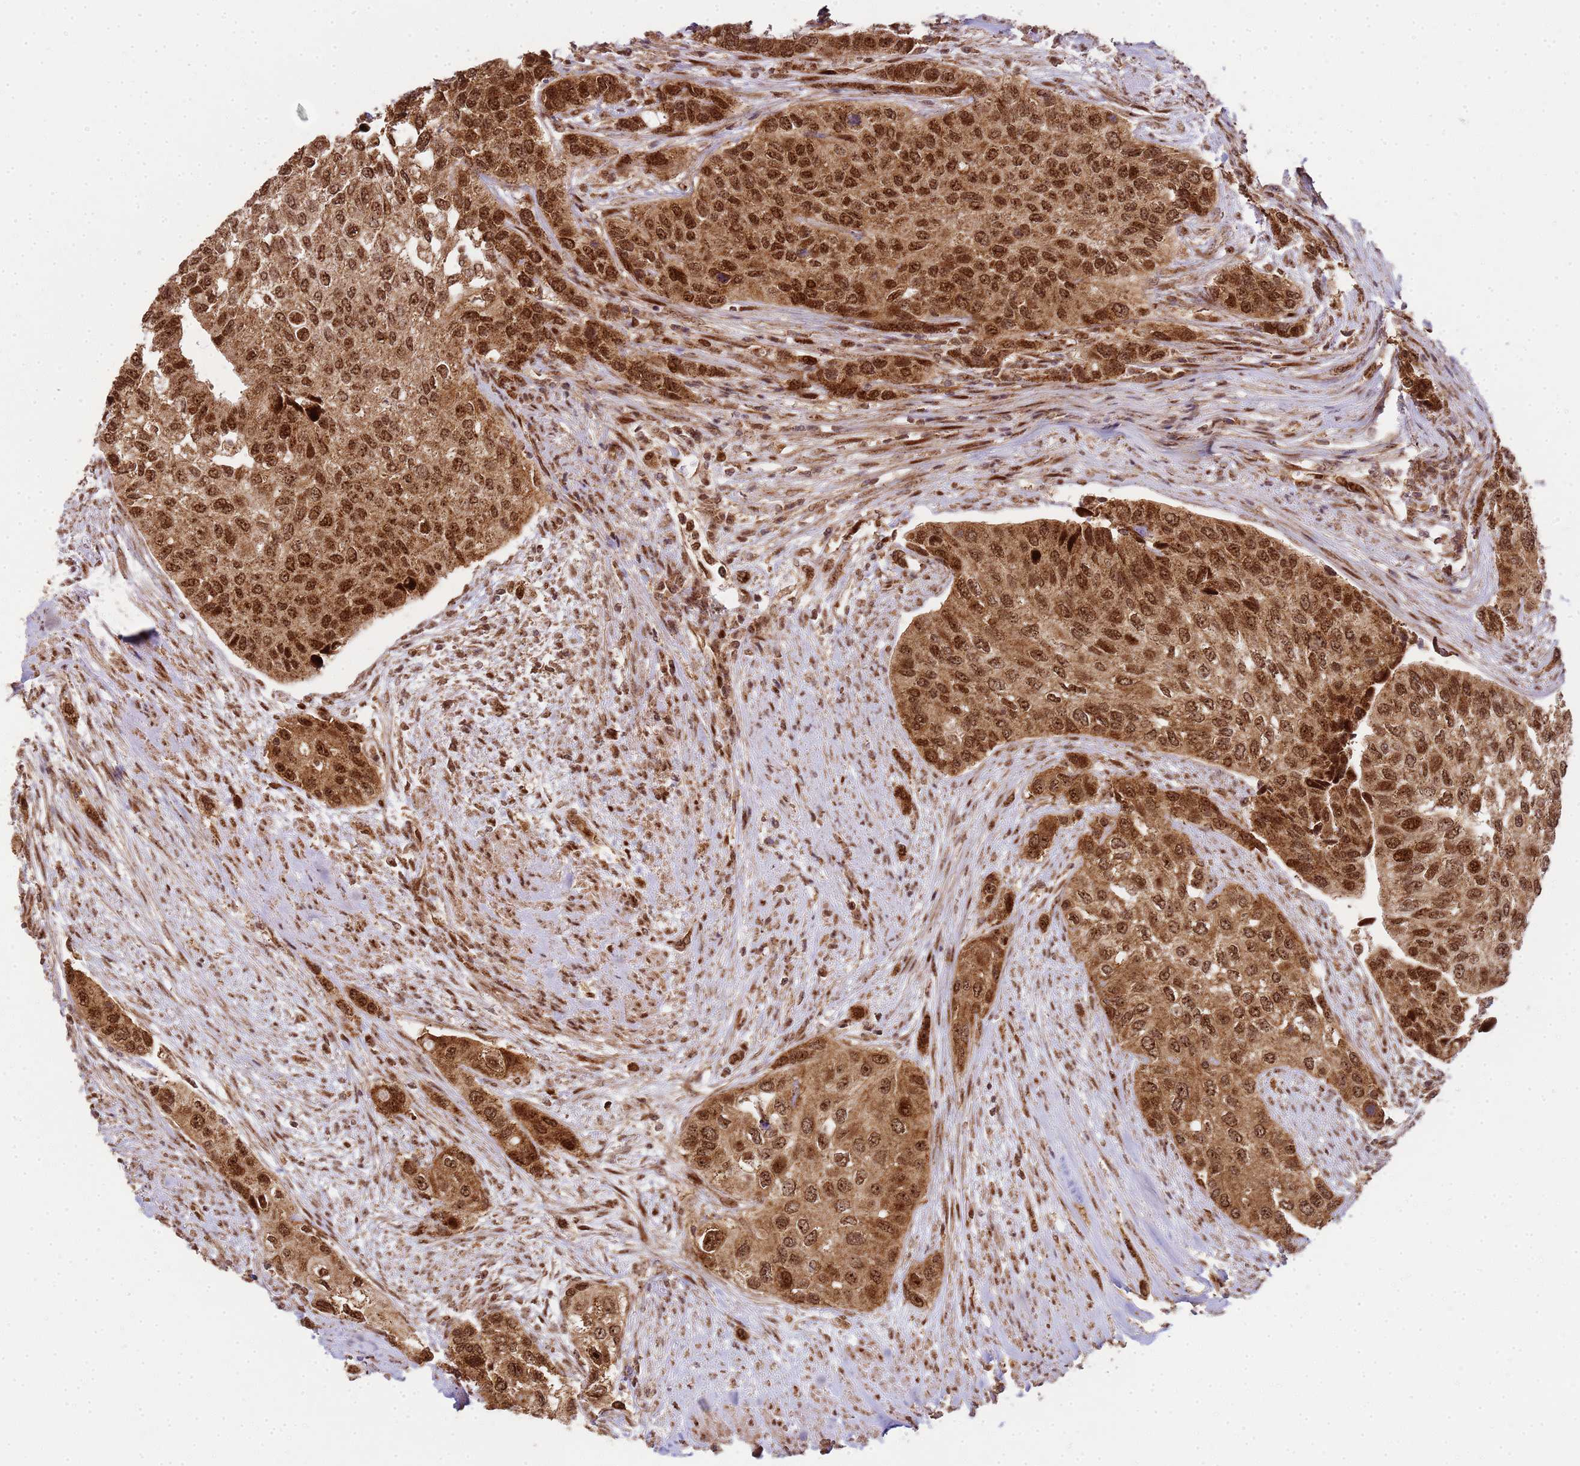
{"staining": {"intensity": "strong", "quantity": ">75%", "location": "cytoplasmic/membranous,nuclear"}, "tissue": "urothelial cancer", "cell_type": "Tumor cells", "image_type": "cancer", "snomed": [{"axis": "morphology", "description": "Normal tissue, NOS"}, {"axis": "morphology", "description": "Urothelial carcinoma, High grade"}, {"axis": "topography", "description": "Vascular tissue"}, {"axis": "topography", "description": "Urinary bladder"}], "caption": "A high-resolution image shows immunohistochemistry (IHC) staining of urothelial cancer, which reveals strong cytoplasmic/membranous and nuclear positivity in approximately >75% of tumor cells. The staining was performed using DAB to visualize the protein expression in brown, while the nuclei were stained in blue with hematoxylin (Magnification: 20x).", "gene": "PEX14", "patient": {"sex": "female", "age": 56}}